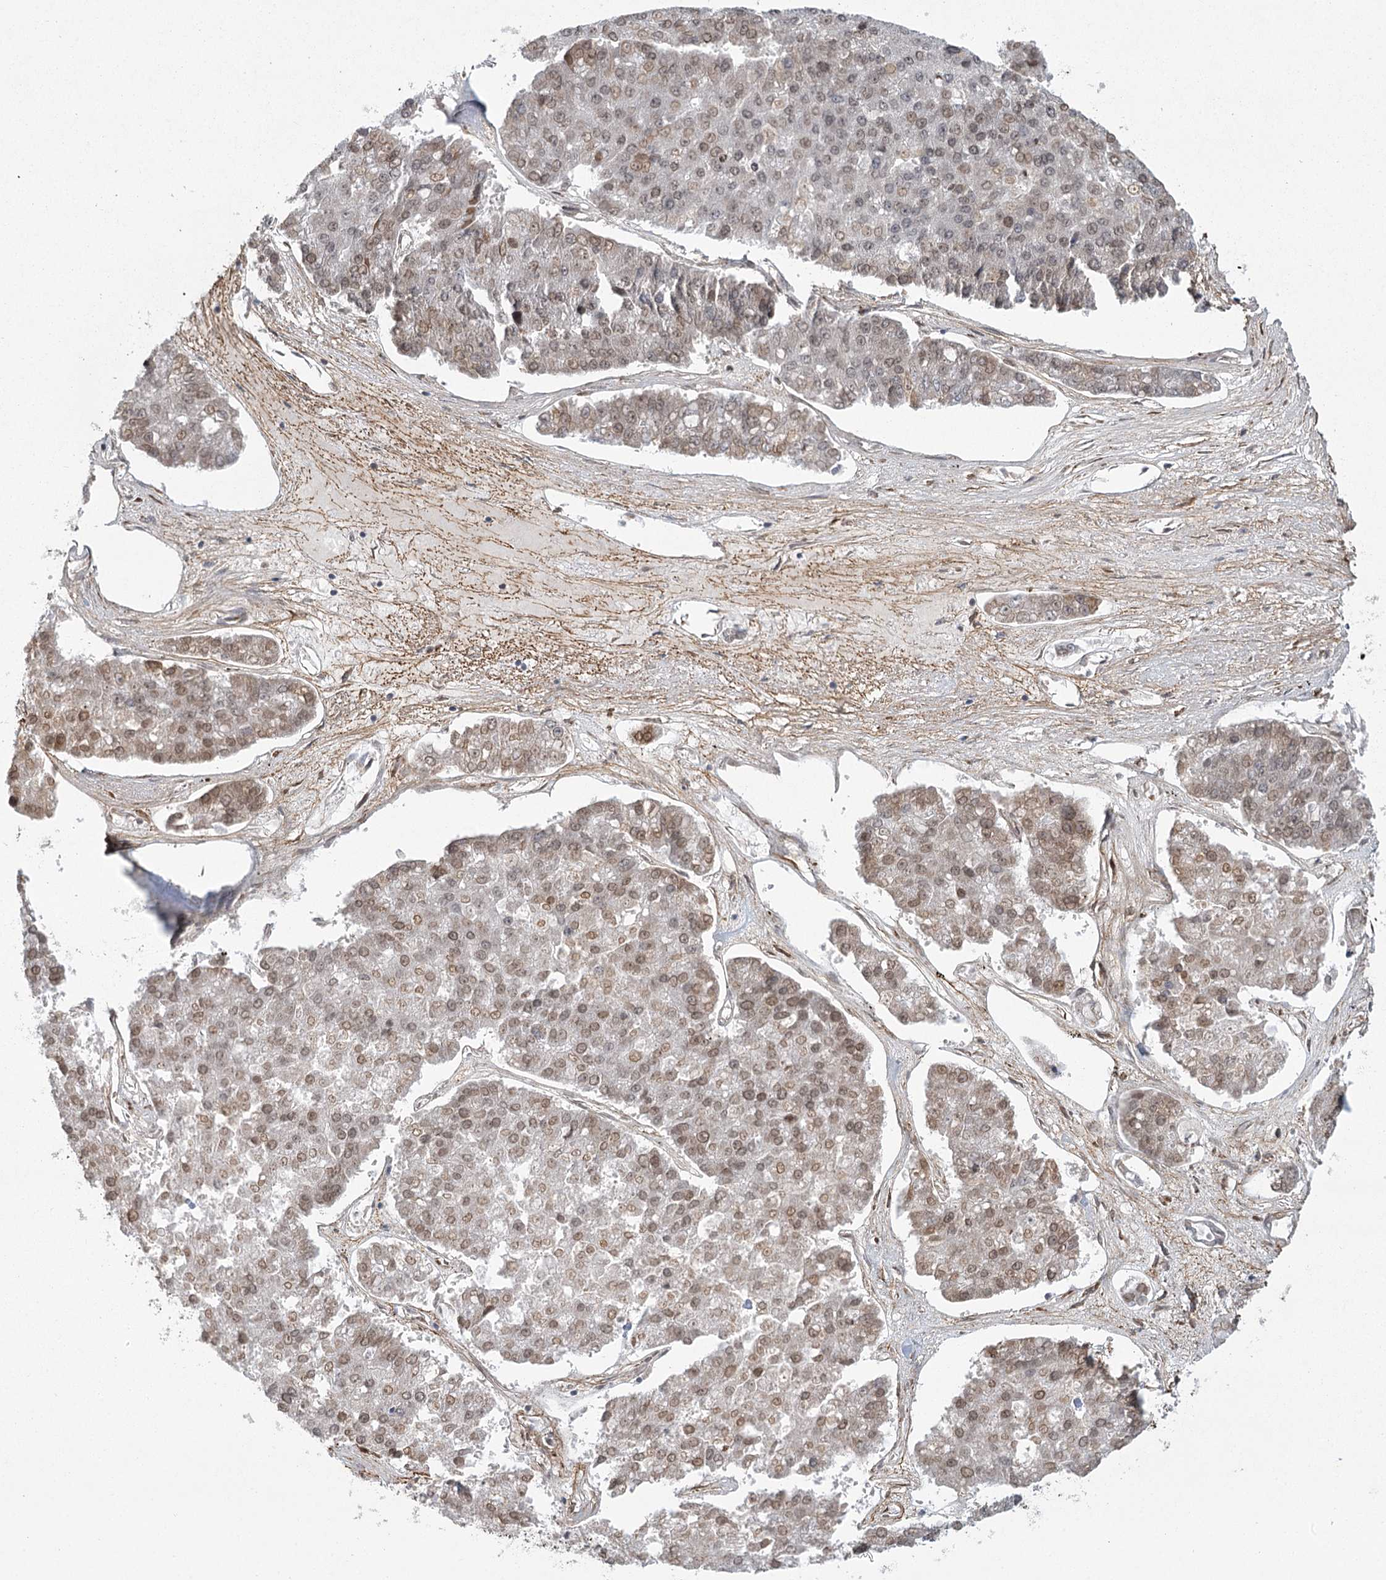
{"staining": {"intensity": "weak", "quantity": "25%-75%", "location": "nuclear"}, "tissue": "pancreatic cancer", "cell_type": "Tumor cells", "image_type": "cancer", "snomed": [{"axis": "morphology", "description": "Adenocarcinoma, NOS"}, {"axis": "topography", "description": "Pancreas"}], "caption": "Pancreatic adenocarcinoma was stained to show a protein in brown. There is low levels of weak nuclear positivity in about 25%-75% of tumor cells.", "gene": "MED28", "patient": {"sex": "male", "age": 50}}